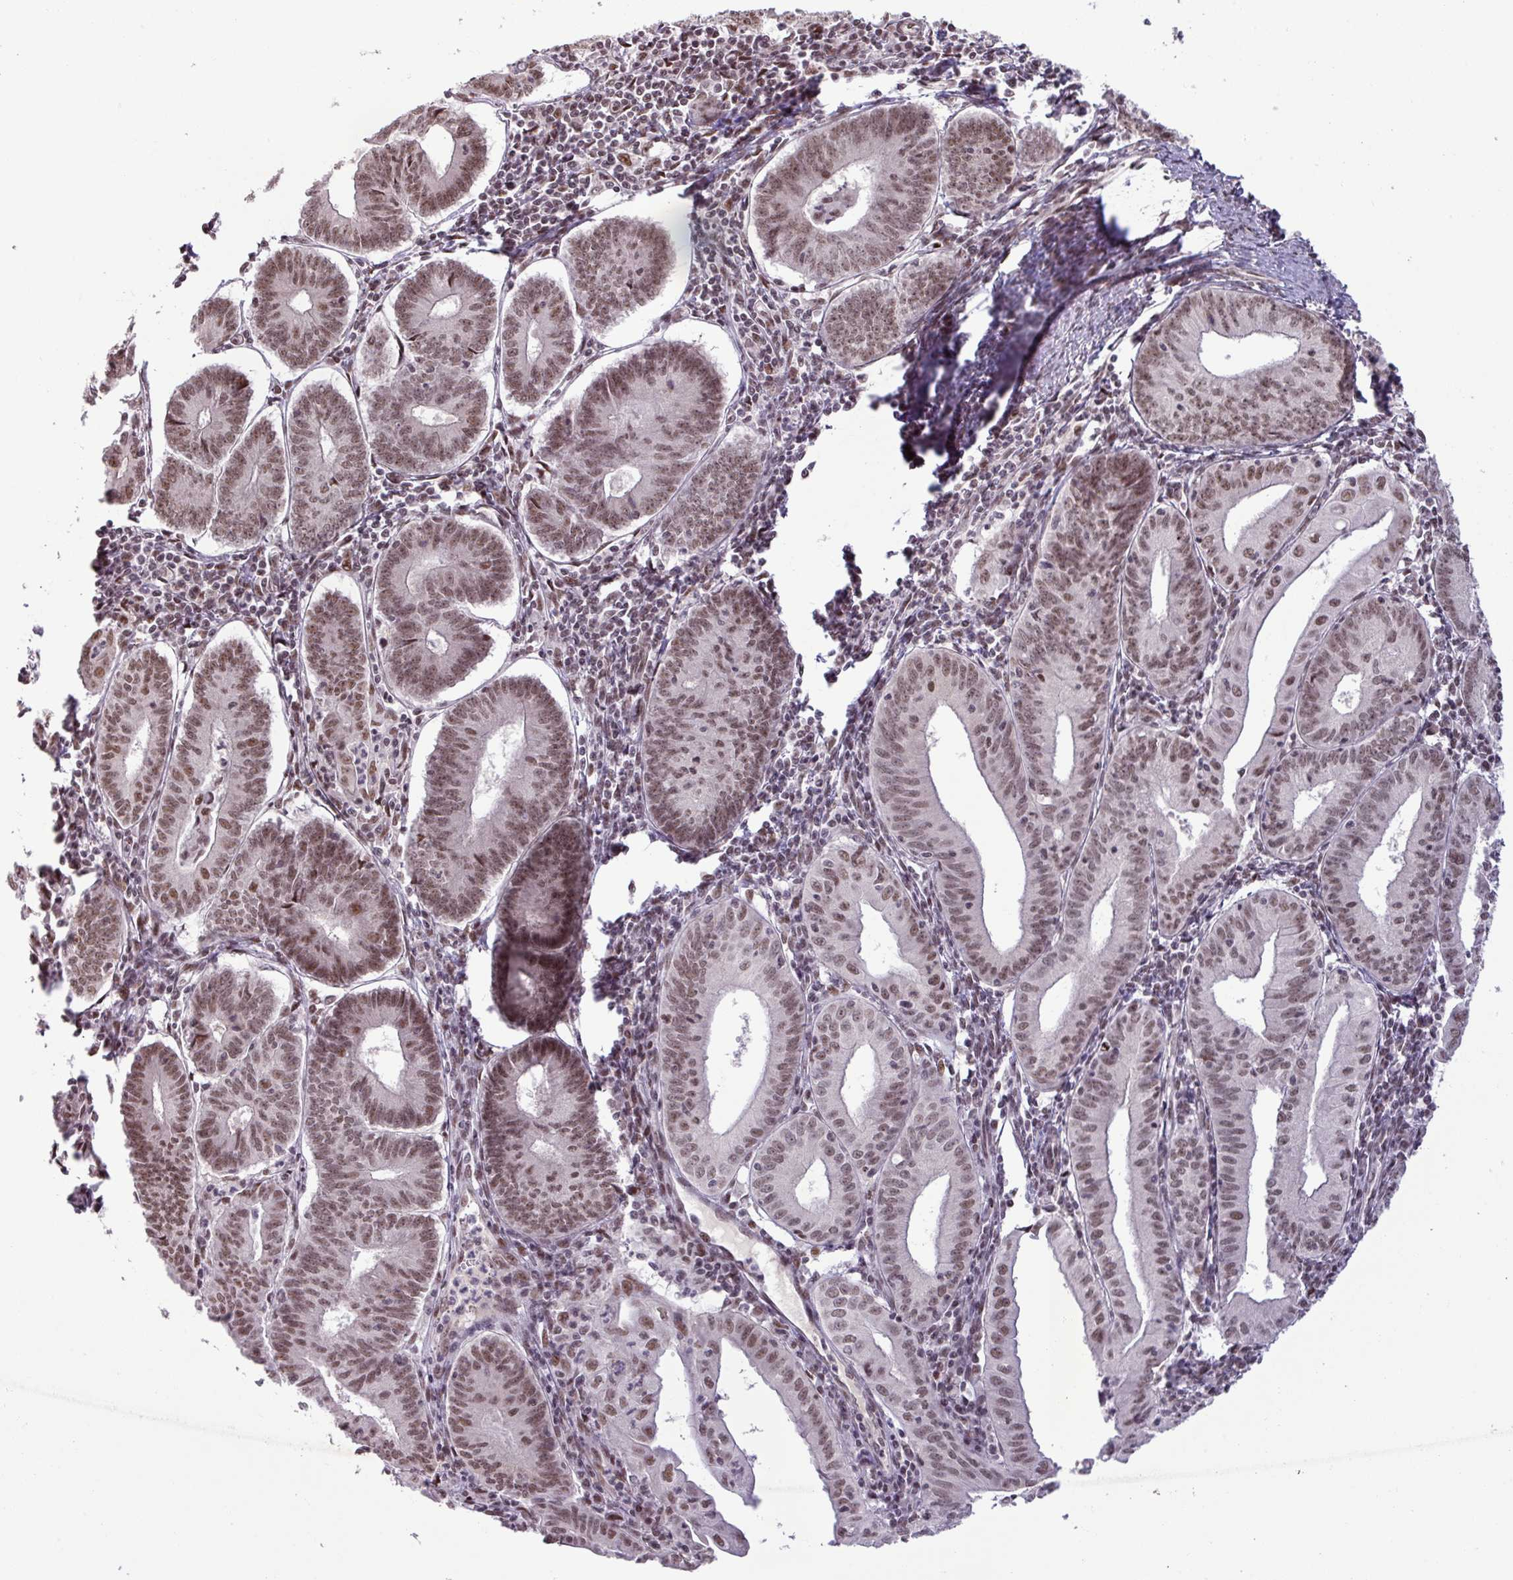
{"staining": {"intensity": "moderate", "quantity": ">75%", "location": "nuclear"}, "tissue": "endometrial cancer", "cell_type": "Tumor cells", "image_type": "cancer", "snomed": [{"axis": "morphology", "description": "Adenocarcinoma, NOS"}, {"axis": "topography", "description": "Endometrium"}], "caption": "Immunohistochemical staining of human endometrial adenocarcinoma displays moderate nuclear protein expression in approximately >75% of tumor cells.", "gene": "PTPN20", "patient": {"sex": "female", "age": 60}}